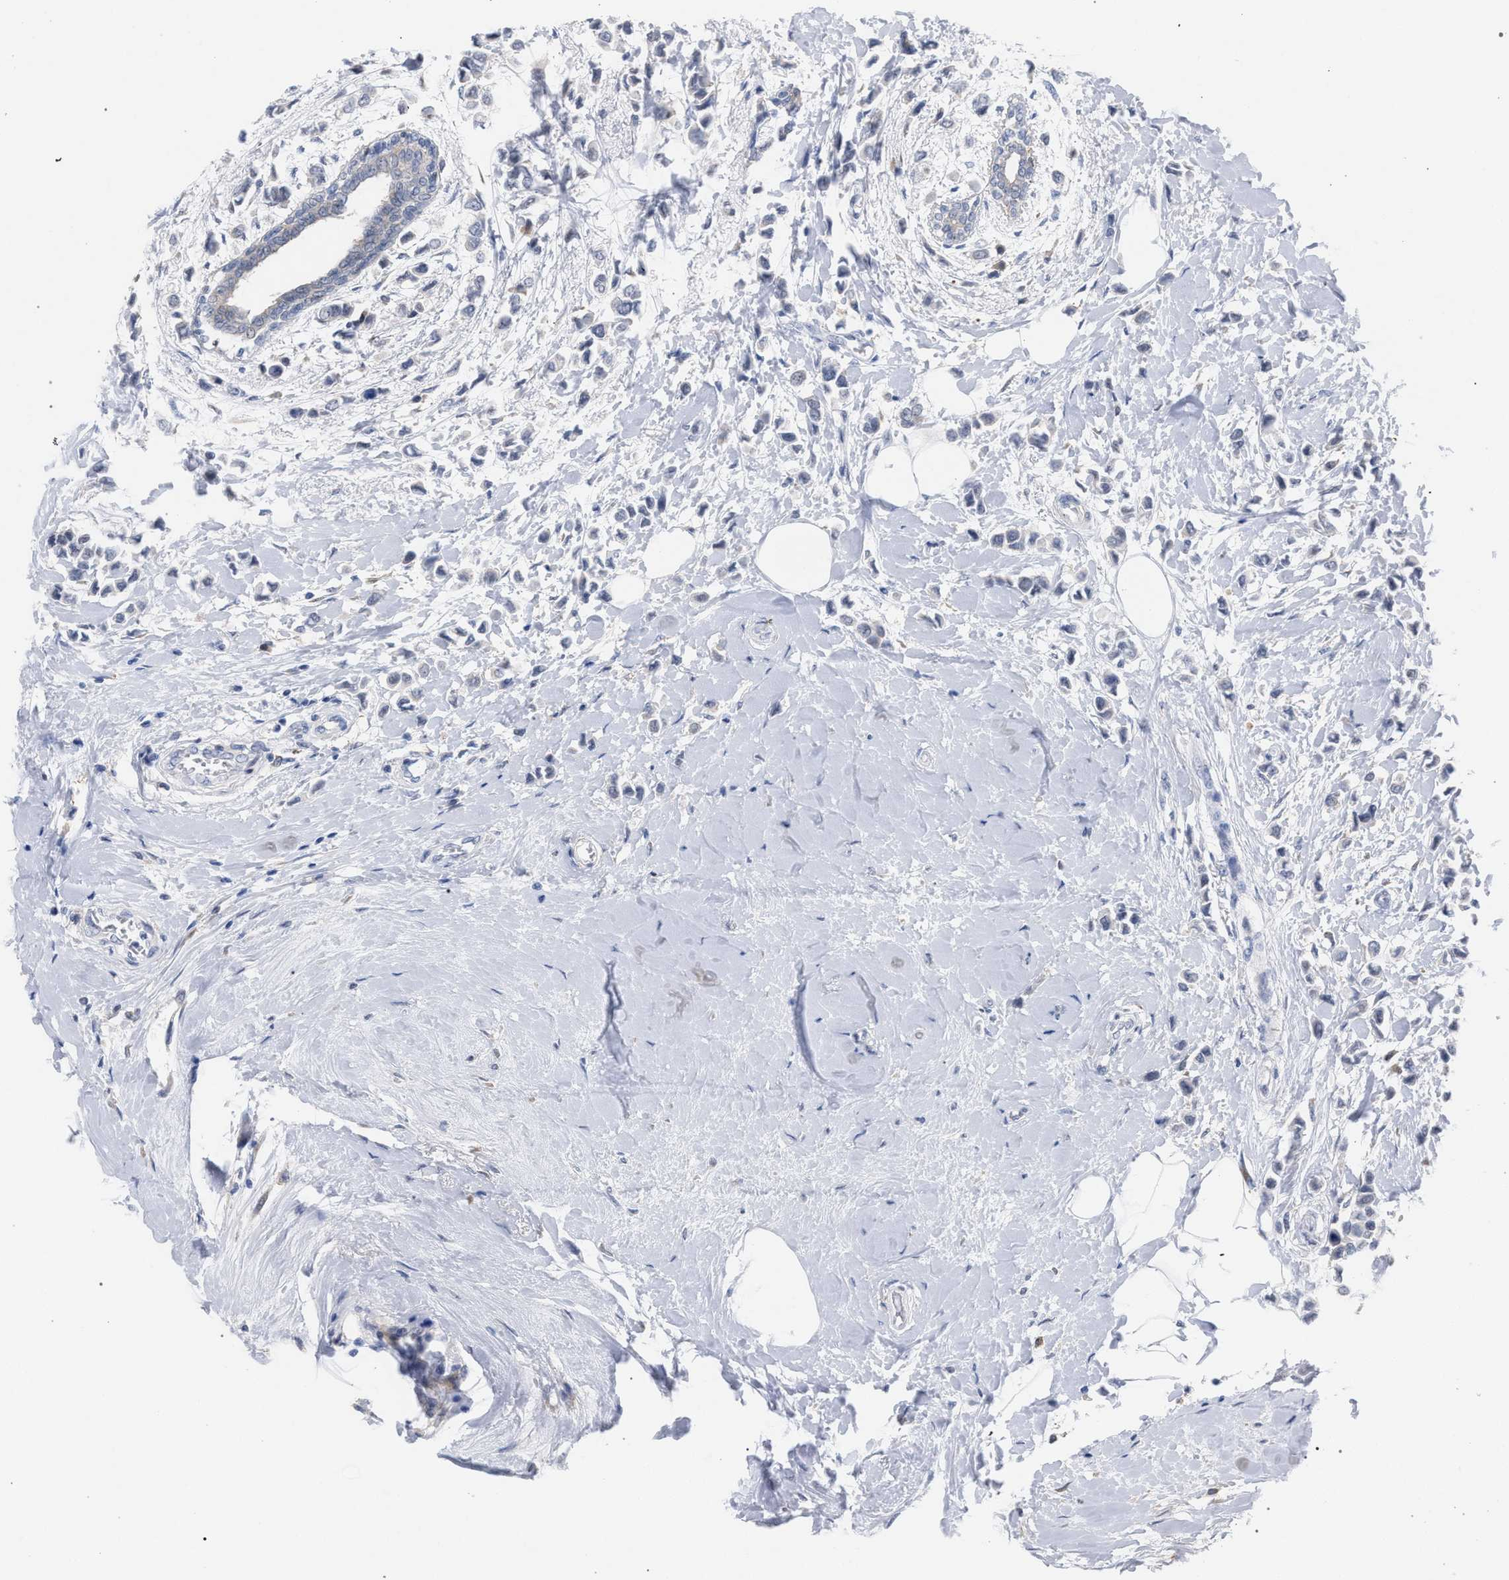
{"staining": {"intensity": "negative", "quantity": "none", "location": "none"}, "tissue": "breast cancer", "cell_type": "Tumor cells", "image_type": "cancer", "snomed": [{"axis": "morphology", "description": "Lobular carcinoma"}, {"axis": "topography", "description": "Breast"}], "caption": "Image shows no significant protein expression in tumor cells of lobular carcinoma (breast).", "gene": "FHOD3", "patient": {"sex": "female", "age": 51}}